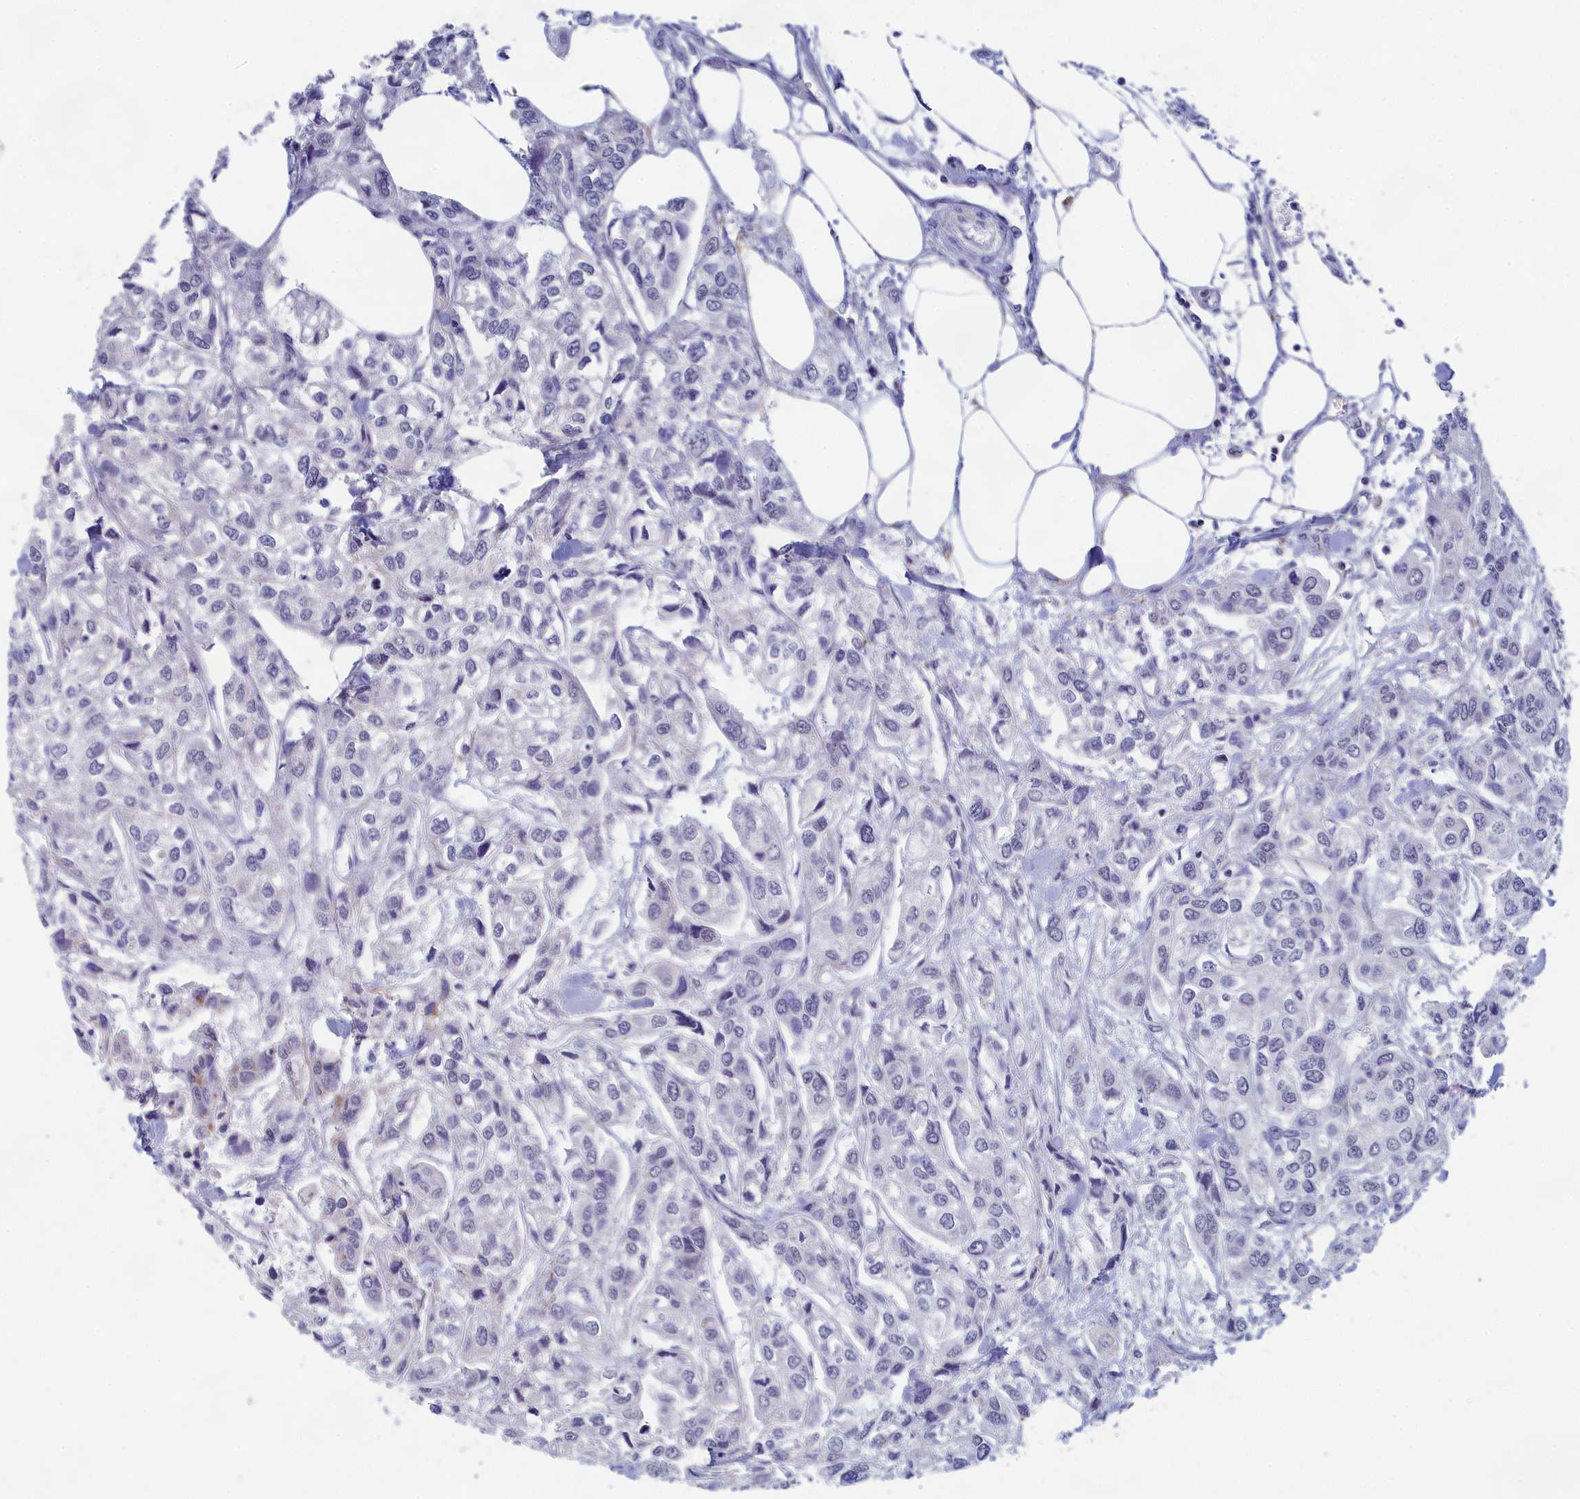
{"staining": {"intensity": "negative", "quantity": "none", "location": "none"}, "tissue": "urothelial cancer", "cell_type": "Tumor cells", "image_type": "cancer", "snomed": [{"axis": "morphology", "description": "Urothelial carcinoma, High grade"}, {"axis": "topography", "description": "Urinary bladder"}], "caption": "Immunohistochemical staining of human urothelial cancer exhibits no significant expression in tumor cells.", "gene": "LRIF1", "patient": {"sex": "male", "age": 67}}